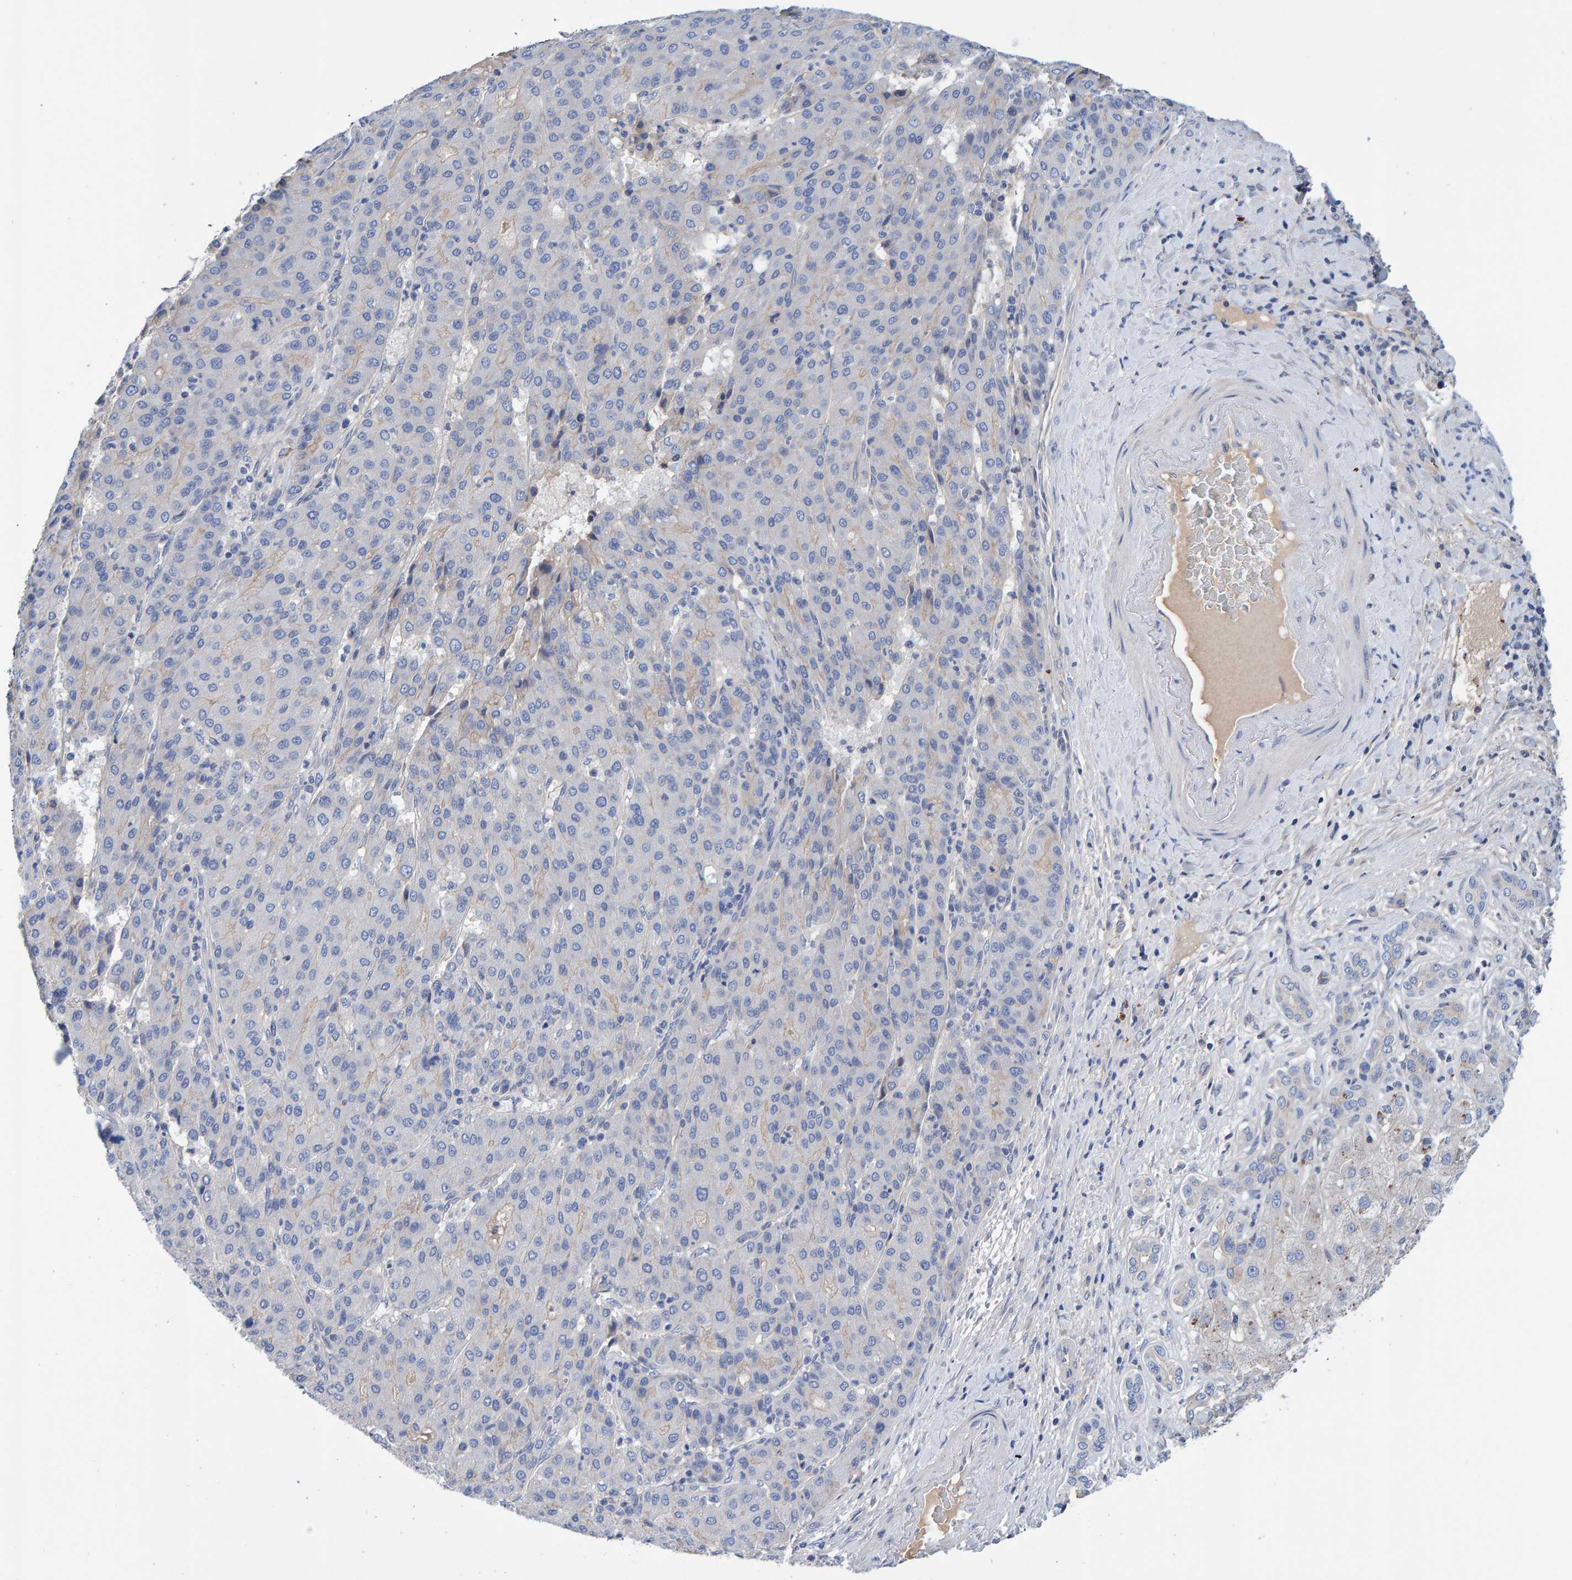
{"staining": {"intensity": "negative", "quantity": "none", "location": "none"}, "tissue": "liver cancer", "cell_type": "Tumor cells", "image_type": "cancer", "snomed": [{"axis": "morphology", "description": "Carcinoma, Hepatocellular, NOS"}, {"axis": "topography", "description": "Liver"}], "caption": "This is an immunohistochemistry photomicrograph of human liver cancer (hepatocellular carcinoma). There is no staining in tumor cells.", "gene": "EFR3A", "patient": {"sex": "male", "age": 65}}